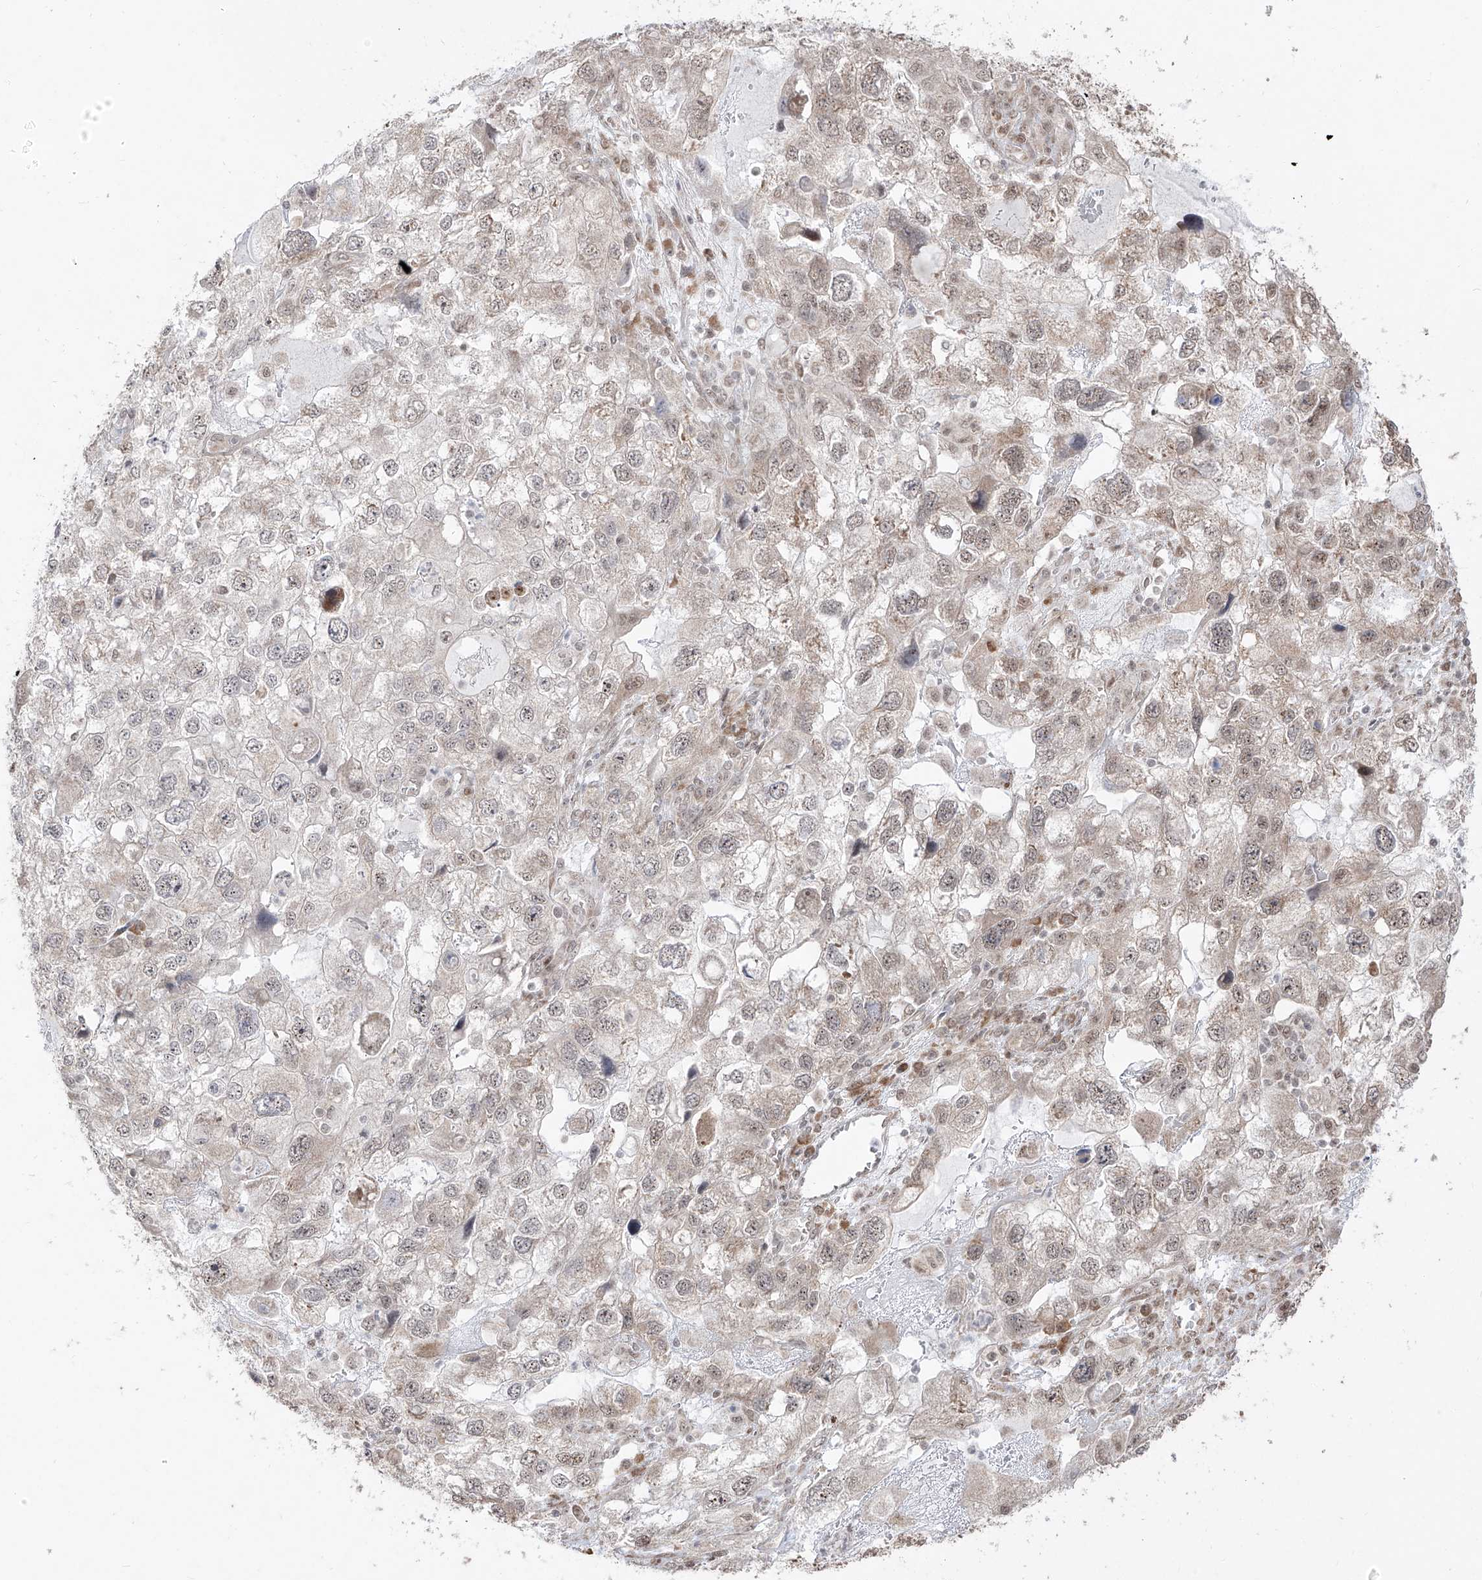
{"staining": {"intensity": "weak", "quantity": "<25%", "location": "nuclear"}, "tissue": "endometrial cancer", "cell_type": "Tumor cells", "image_type": "cancer", "snomed": [{"axis": "morphology", "description": "Adenocarcinoma, NOS"}, {"axis": "topography", "description": "Endometrium"}], "caption": "This micrograph is of endometrial adenocarcinoma stained with immunohistochemistry (IHC) to label a protein in brown with the nuclei are counter-stained blue. There is no staining in tumor cells.", "gene": "SNRNP27", "patient": {"sex": "female", "age": 49}}